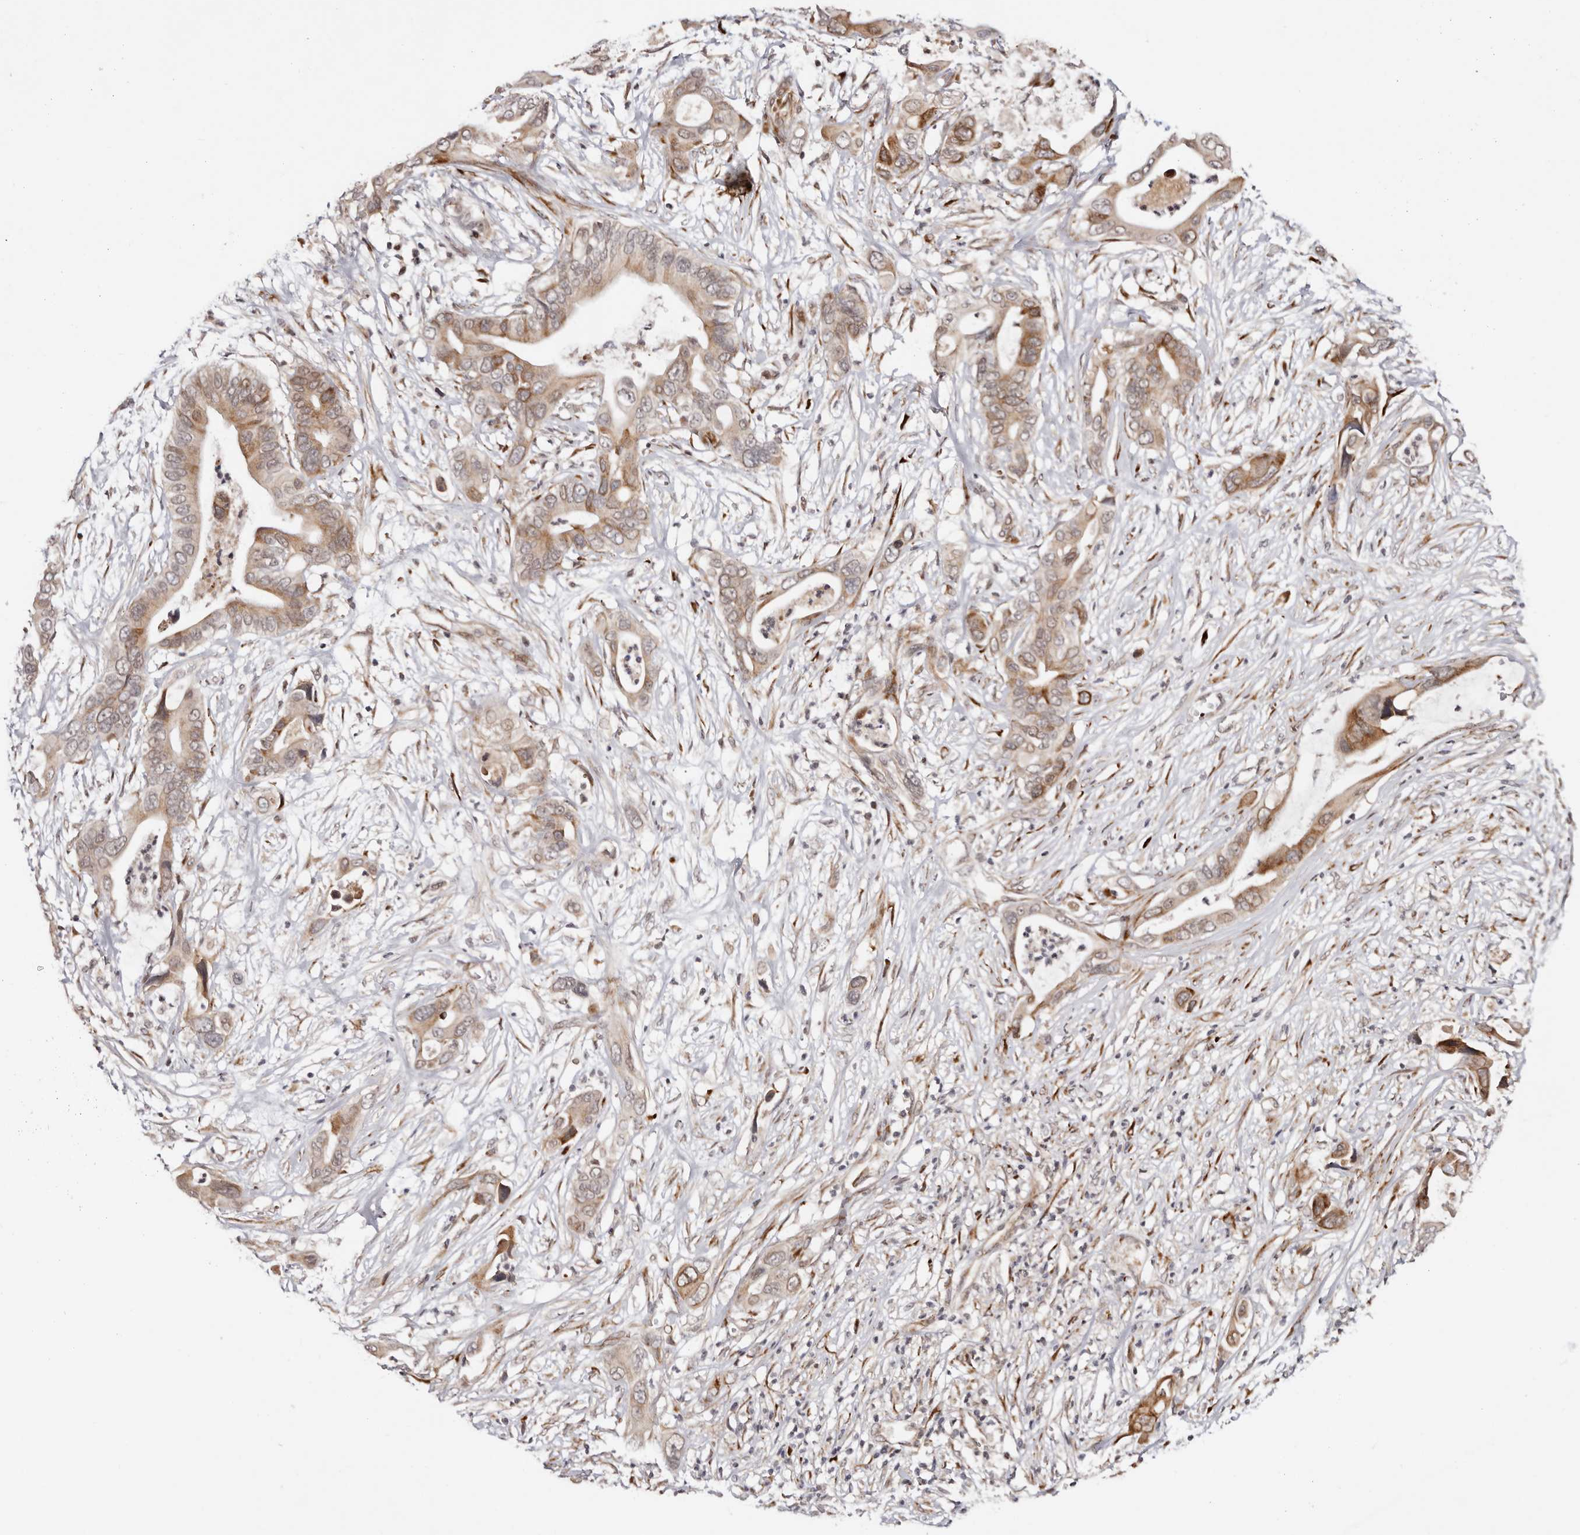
{"staining": {"intensity": "moderate", "quantity": ">75%", "location": "cytoplasmic/membranous"}, "tissue": "pancreatic cancer", "cell_type": "Tumor cells", "image_type": "cancer", "snomed": [{"axis": "morphology", "description": "Adenocarcinoma, NOS"}, {"axis": "topography", "description": "Pancreas"}], "caption": "Protein expression analysis of human adenocarcinoma (pancreatic) reveals moderate cytoplasmic/membranous positivity in about >75% of tumor cells.", "gene": "BCL2L15", "patient": {"sex": "male", "age": 66}}